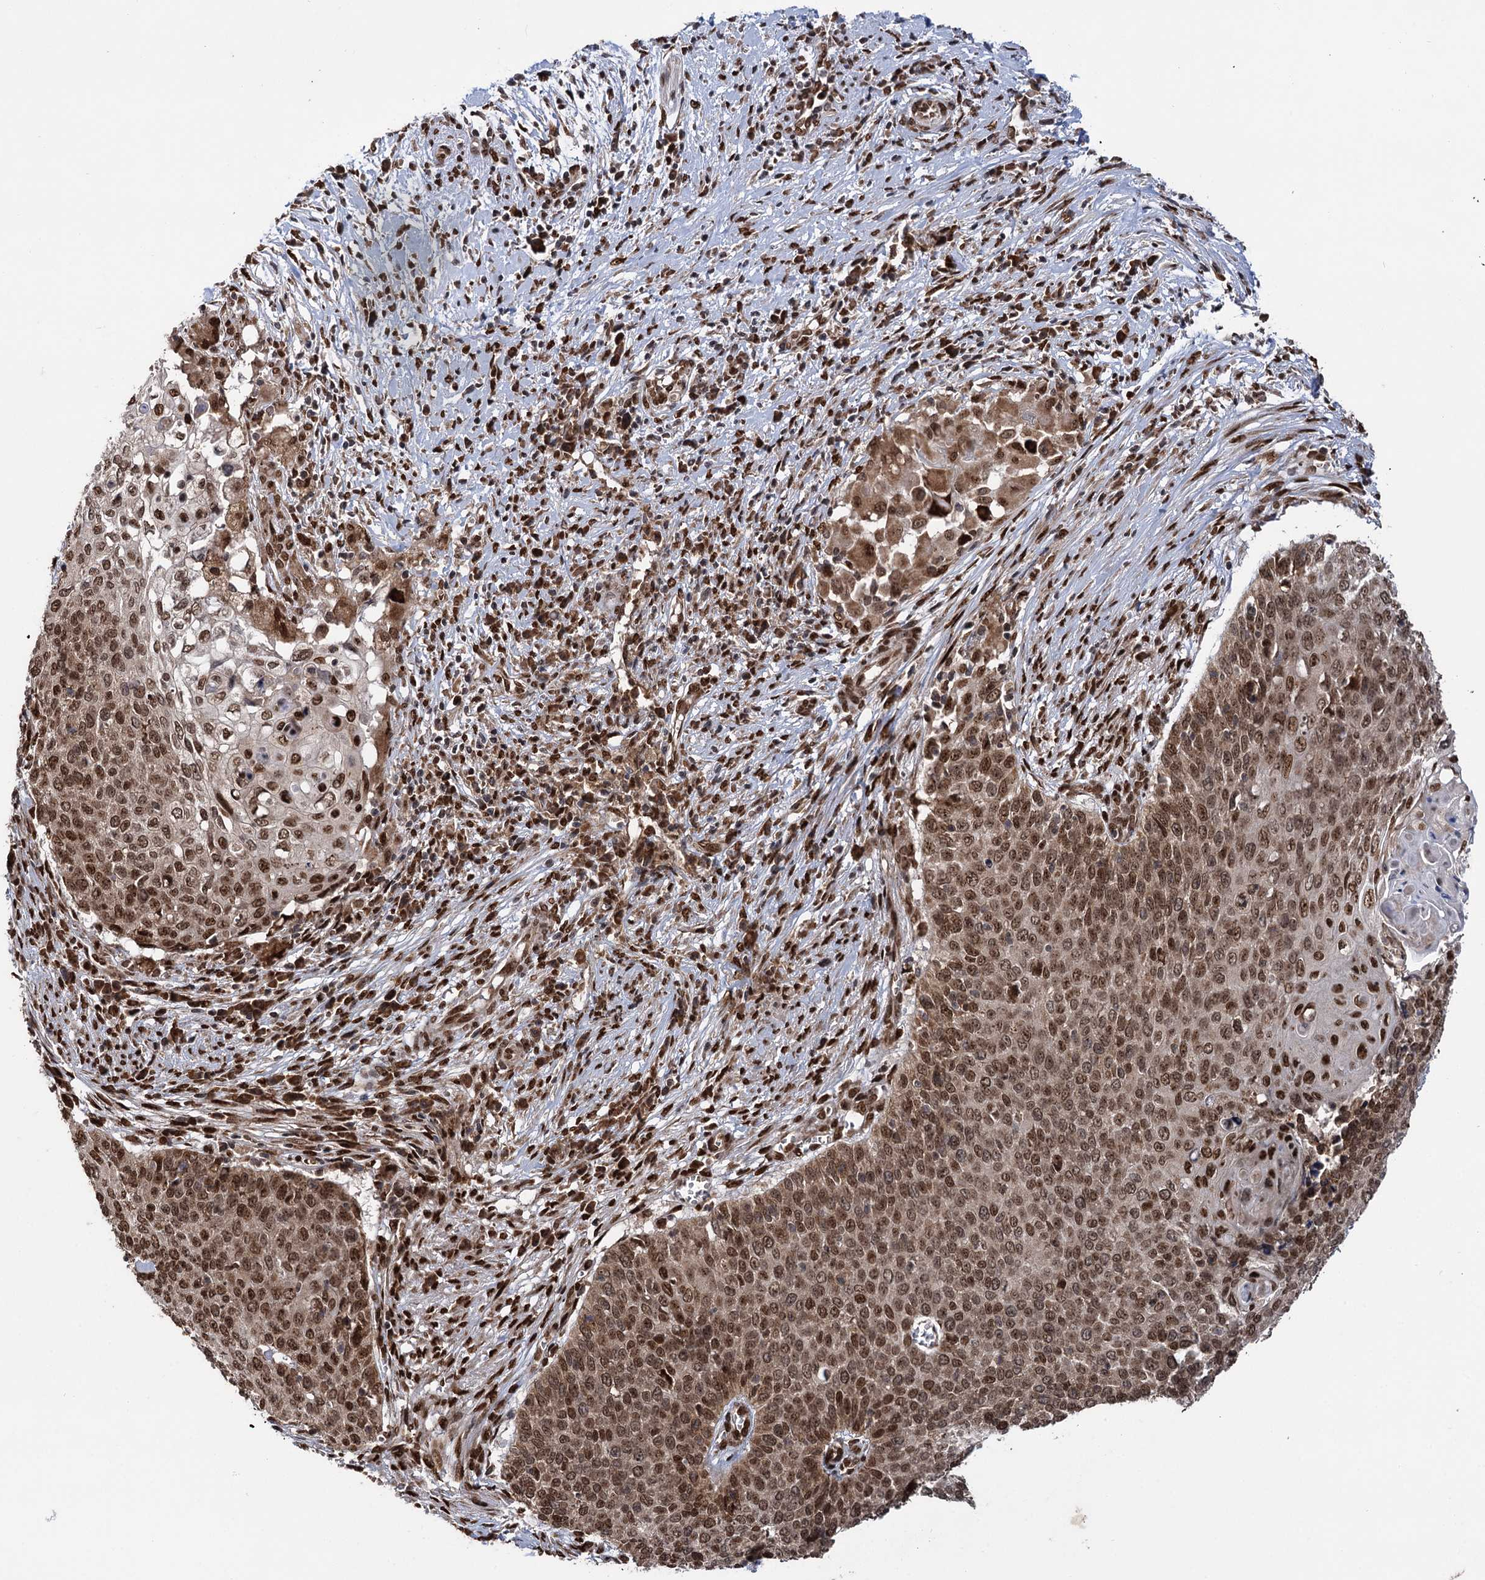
{"staining": {"intensity": "moderate", "quantity": ">75%", "location": "cytoplasmic/membranous,nuclear"}, "tissue": "cervical cancer", "cell_type": "Tumor cells", "image_type": "cancer", "snomed": [{"axis": "morphology", "description": "Squamous cell carcinoma, NOS"}, {"axis": "topography", "description": "Cervix"}], "caption": "Cervical squamous cell carcinoma stained with DAB immunohistochemistry demonstrates medium levels of moderate cytoplasmic/membranous and nuclear expression in about >75% of tumor cells. The staining was performed using DAB (3,3'-diaminobenzidine) to visualize the protein expression in brown, while the nuclei were stained in blue with hematoxylin (Magnification: 20x).", "gene": "MESD", "patient": {"sex": "female", "age": 39}}